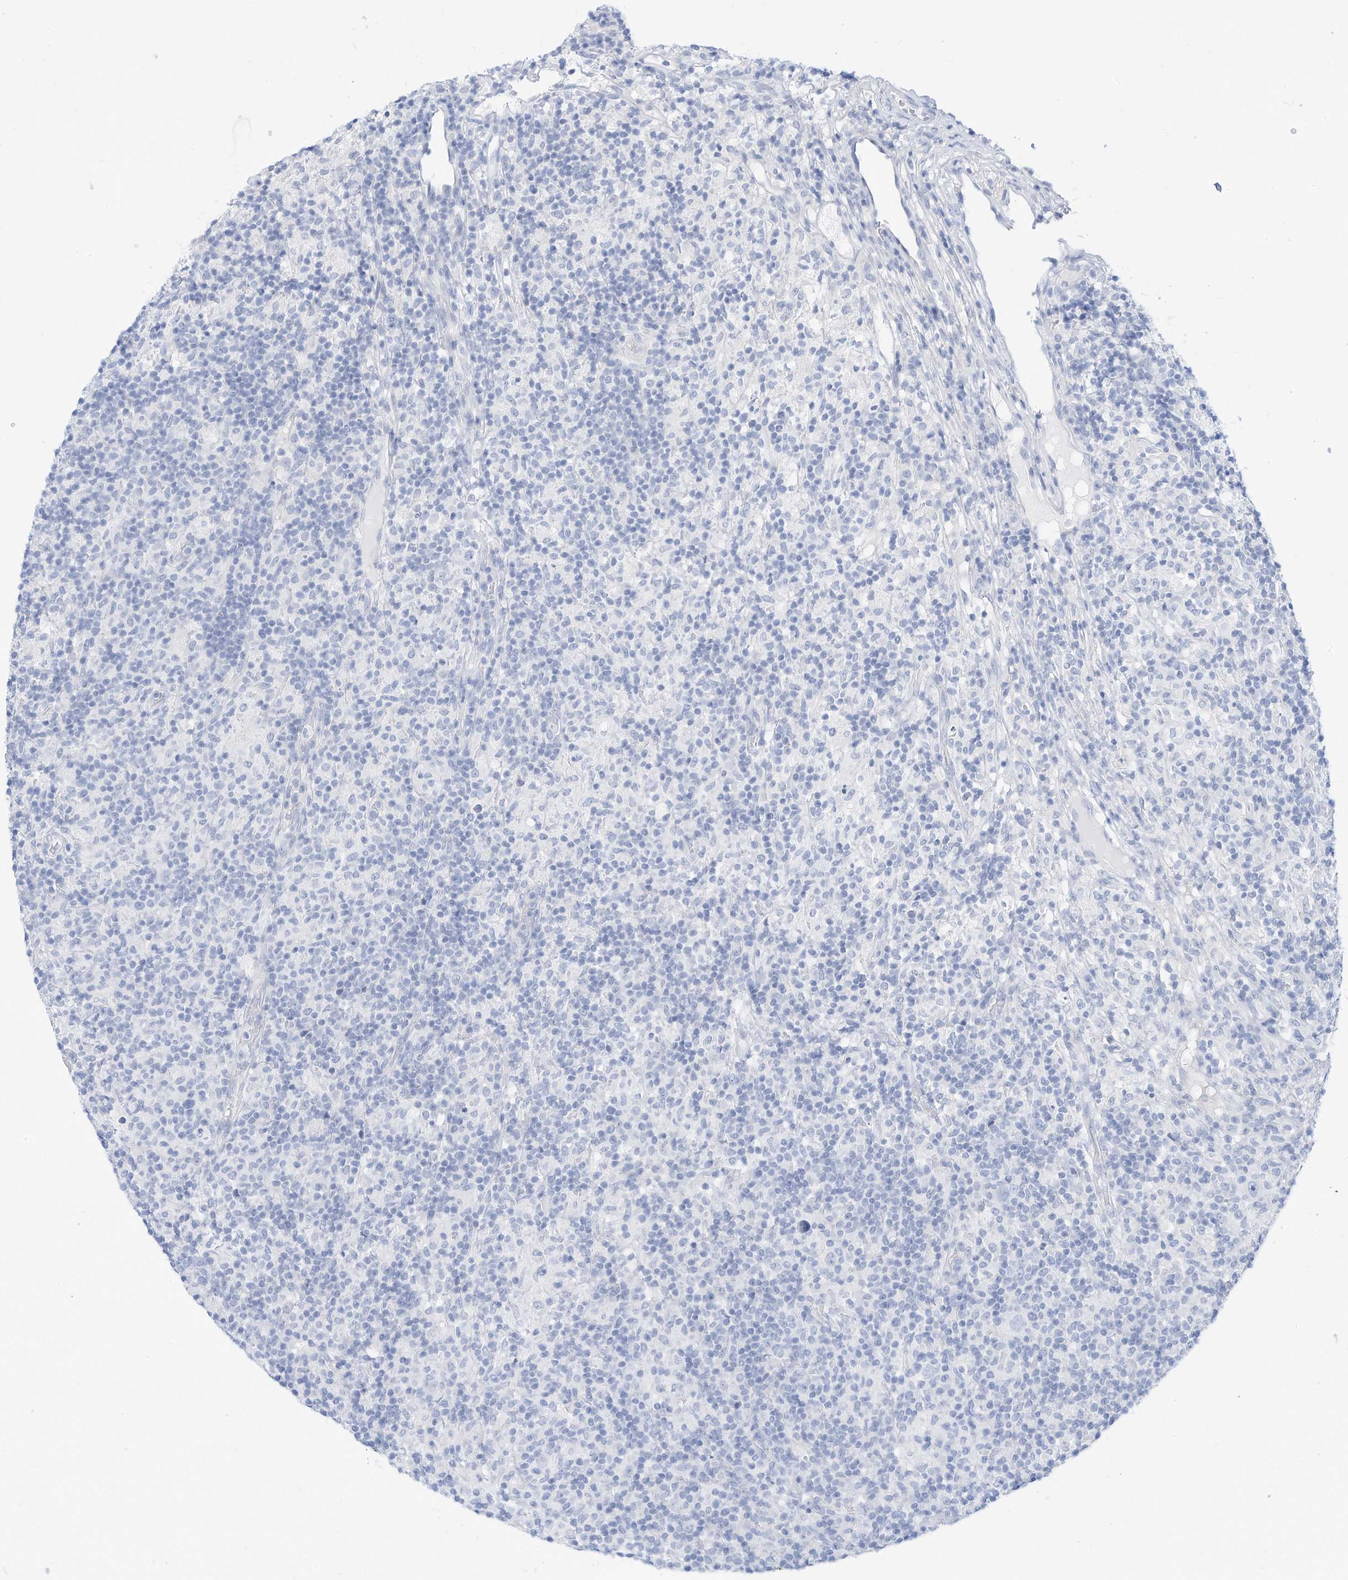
{"staining": {"intensity": "negative", "quantity": "none", "location": "none"}, "tissue": "lymphoma", "cell_type": "Tumor cells", "image_type": "cancer", "snomed": [{"axis": "morphology", "description": "Hodgkin's disease, NOS"}, {"axis": "topography", "description": "Lymph node"}], "caption": "A high-resolution photomicrograph shows IHC staining of Hodgkin's disease, which demonstrates no significant expression in tumor cells.", "gene": "SPOCD1", "patient": {"sex": "male", "age": 70}}